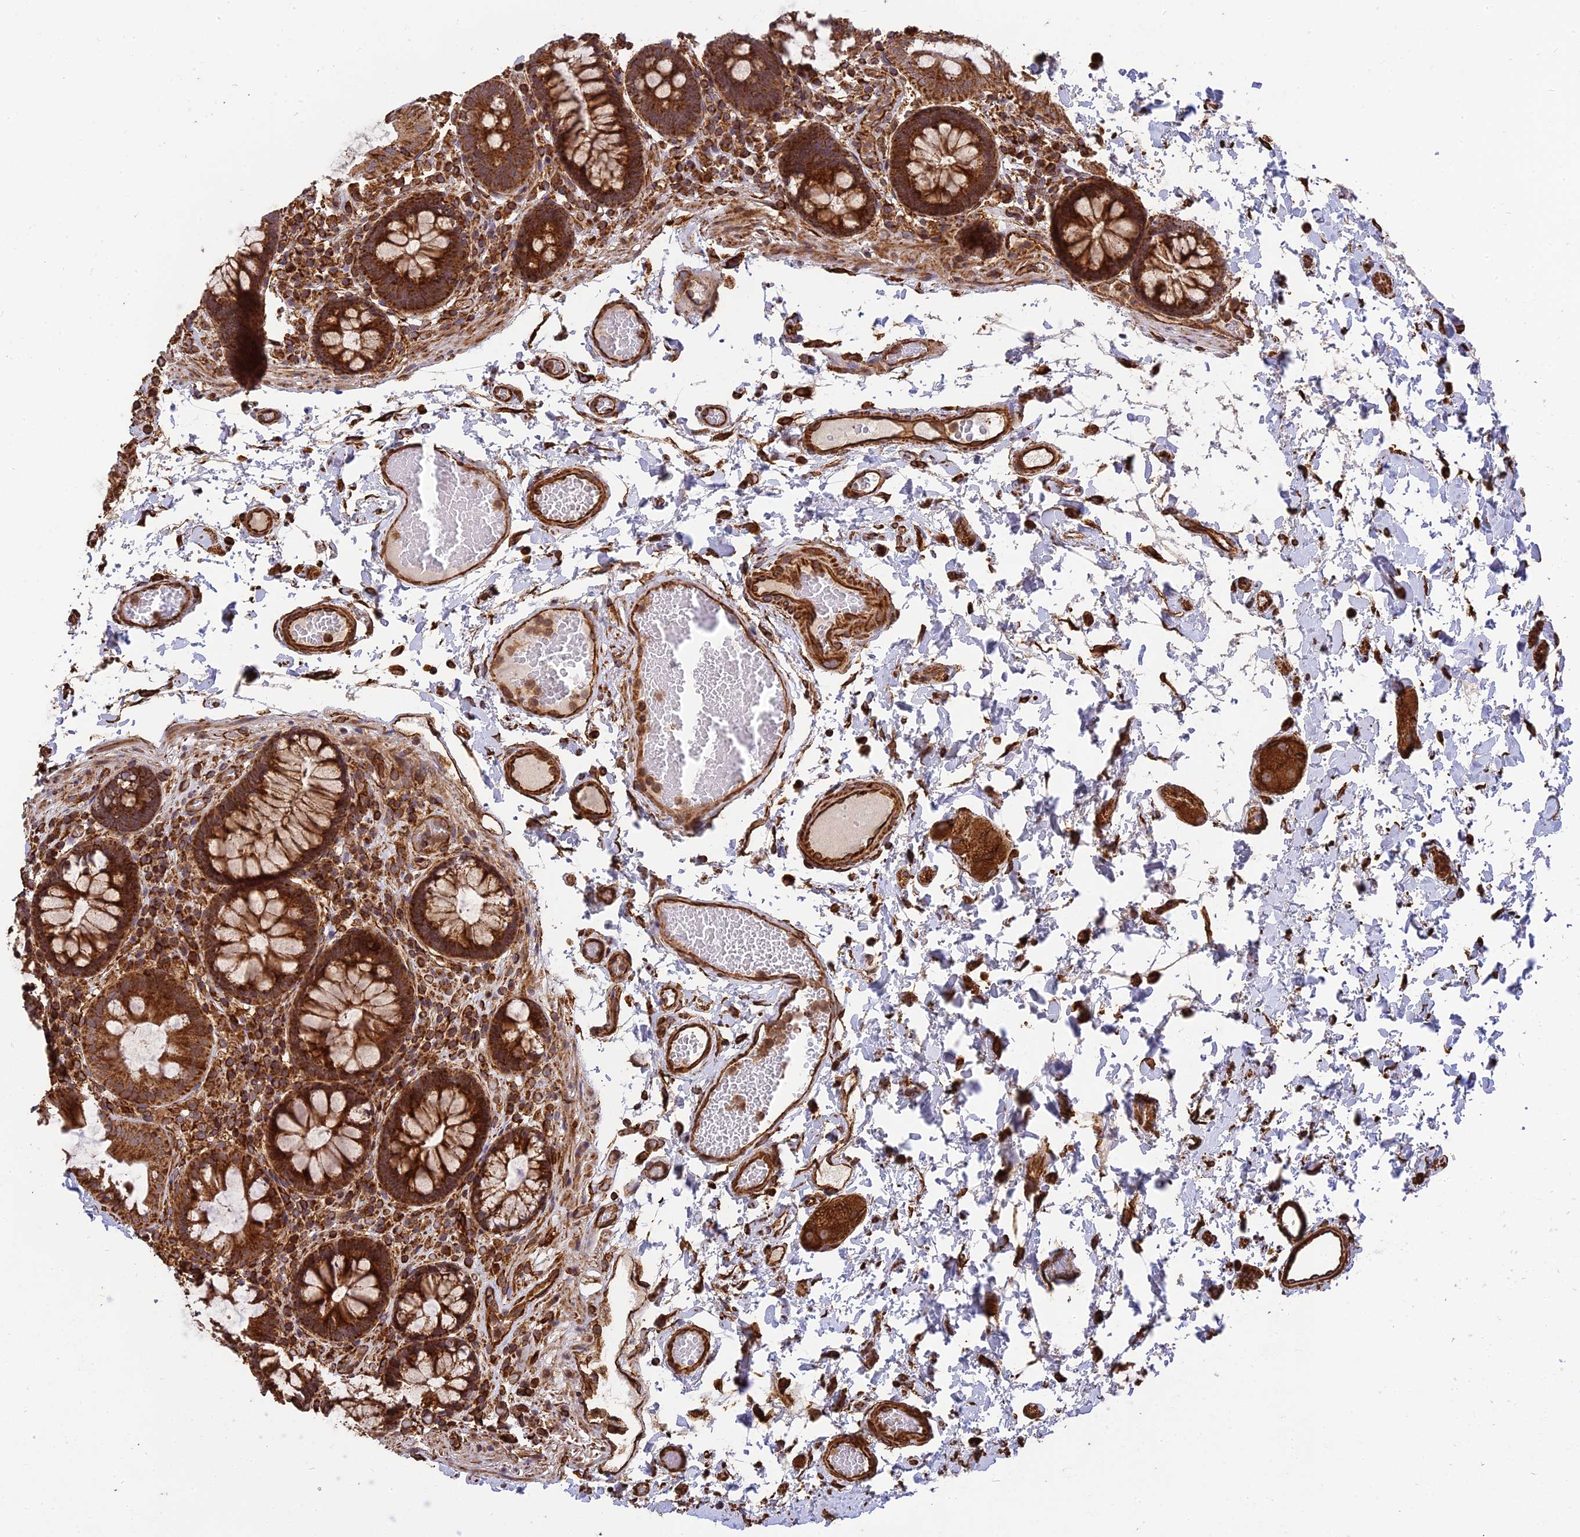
{"staining": {"intensity": "strong", "quantity": ">75%", "location": "cytoplasmic/membranous"}, "tissue": "colon", "cell_type": "Endothelial cells", "image_type": "normal", "snomed": [{"axis": "morphology", "description": "Normal tissue, NOS"}, {"axis": "topography", "description": "Colon"}], "caption": "An immunohistochemistry (IHC) micrograph of normal tissue is shown. Protein staining in brown shows strong cytoplasmic/membranous positivity in colon within endothelial cells.", "gene": "DSTYK", "patient": {"sex": "male", "age": 84}}